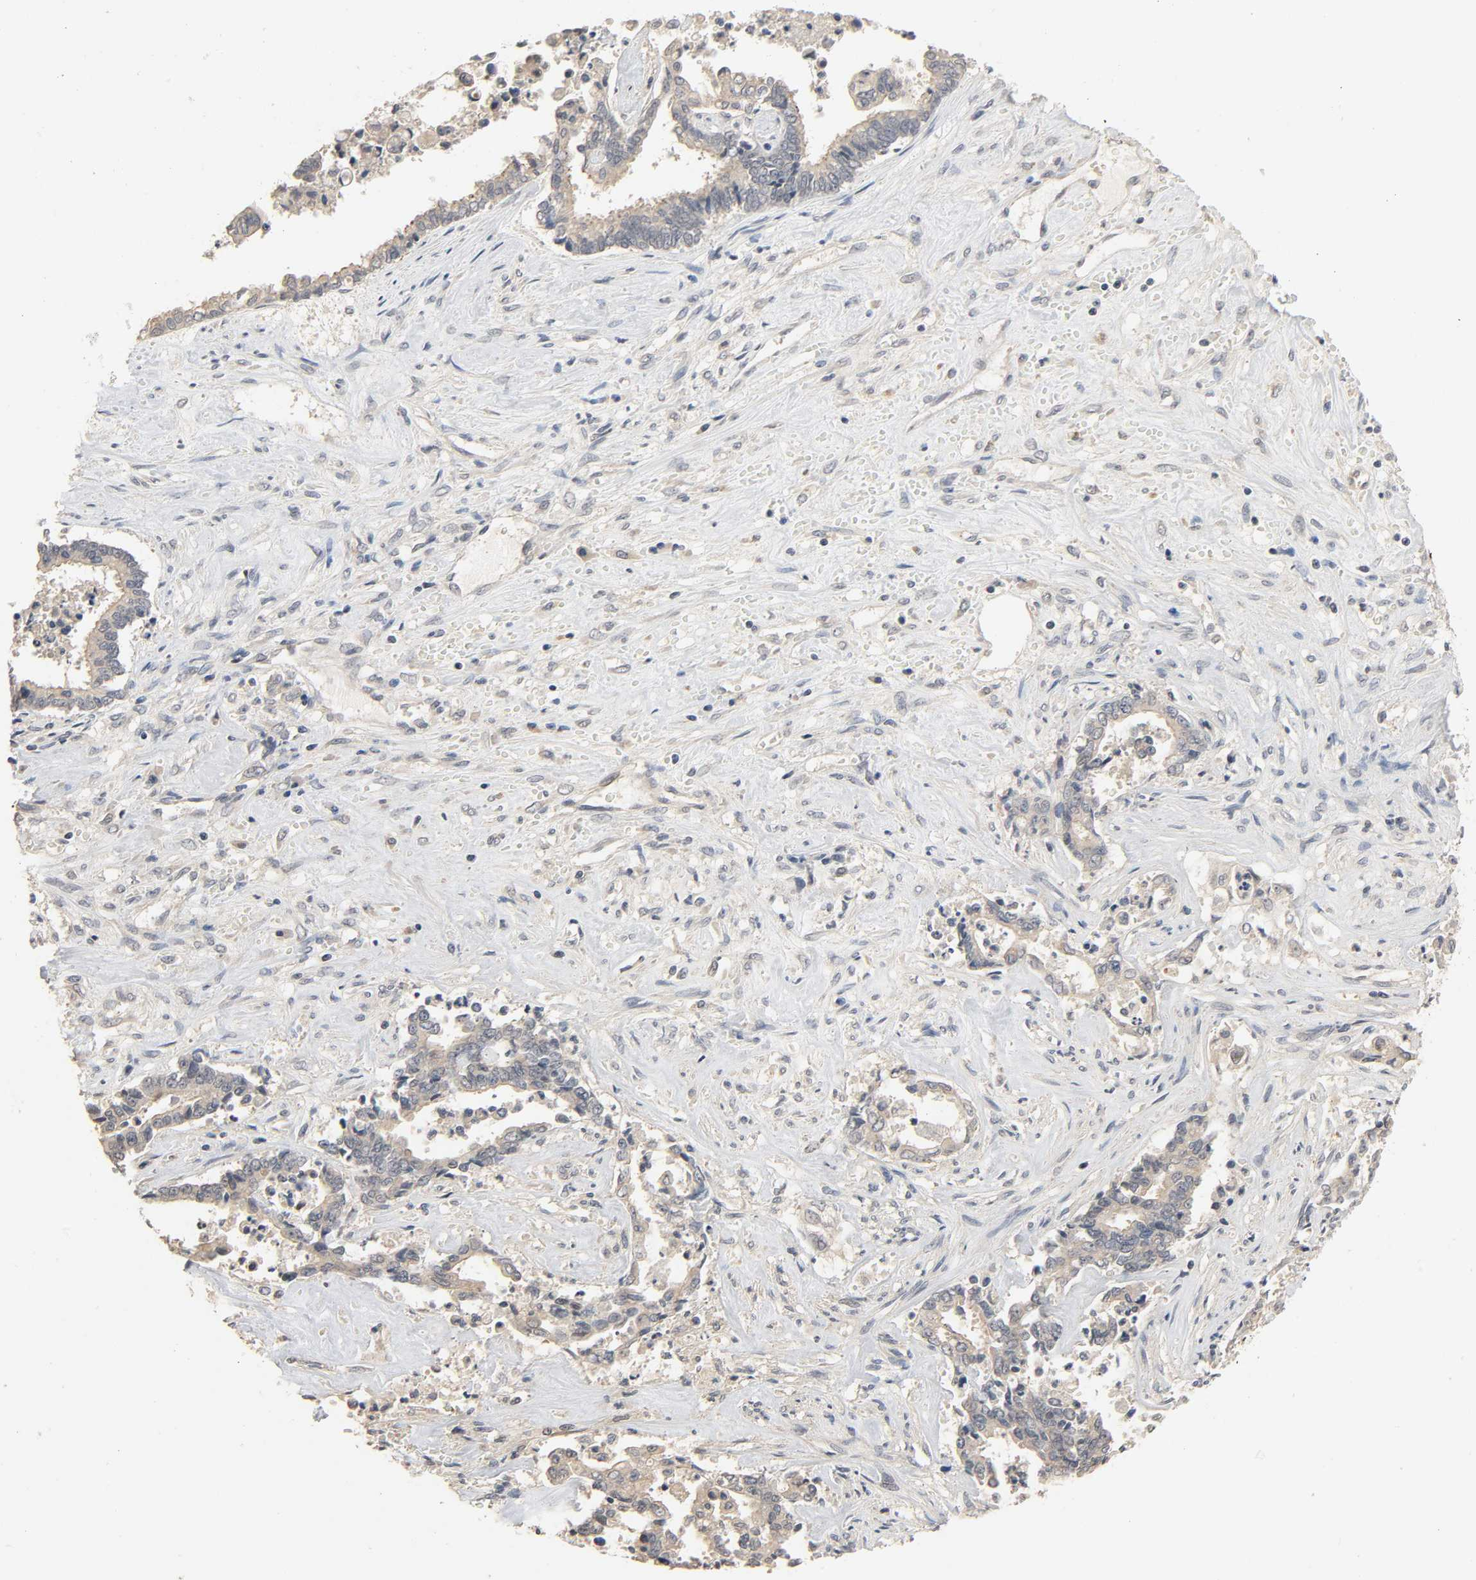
{"staining": {"intensity": "negative", "quantity": "none", "location": "none"}, "tissue": "liver cancer", "cell_type": "Tumor cells", "image_type": "cancer", "snomed": [{"axis": "morphology", "description": "Cholangiocarcinoma"}, {"axis": "topography", "description": "Liver"}], "caption": "This is a micrograph of immunohistochemistry staining of liver cancer, which shows no staining in tumor cells. (Brightfield microscopy of DAB (3,3'-diaminobenzidine) IHC at high magnification).", "gene": "MAGEA8", "patient": {"sex": "male", "age": 57}}